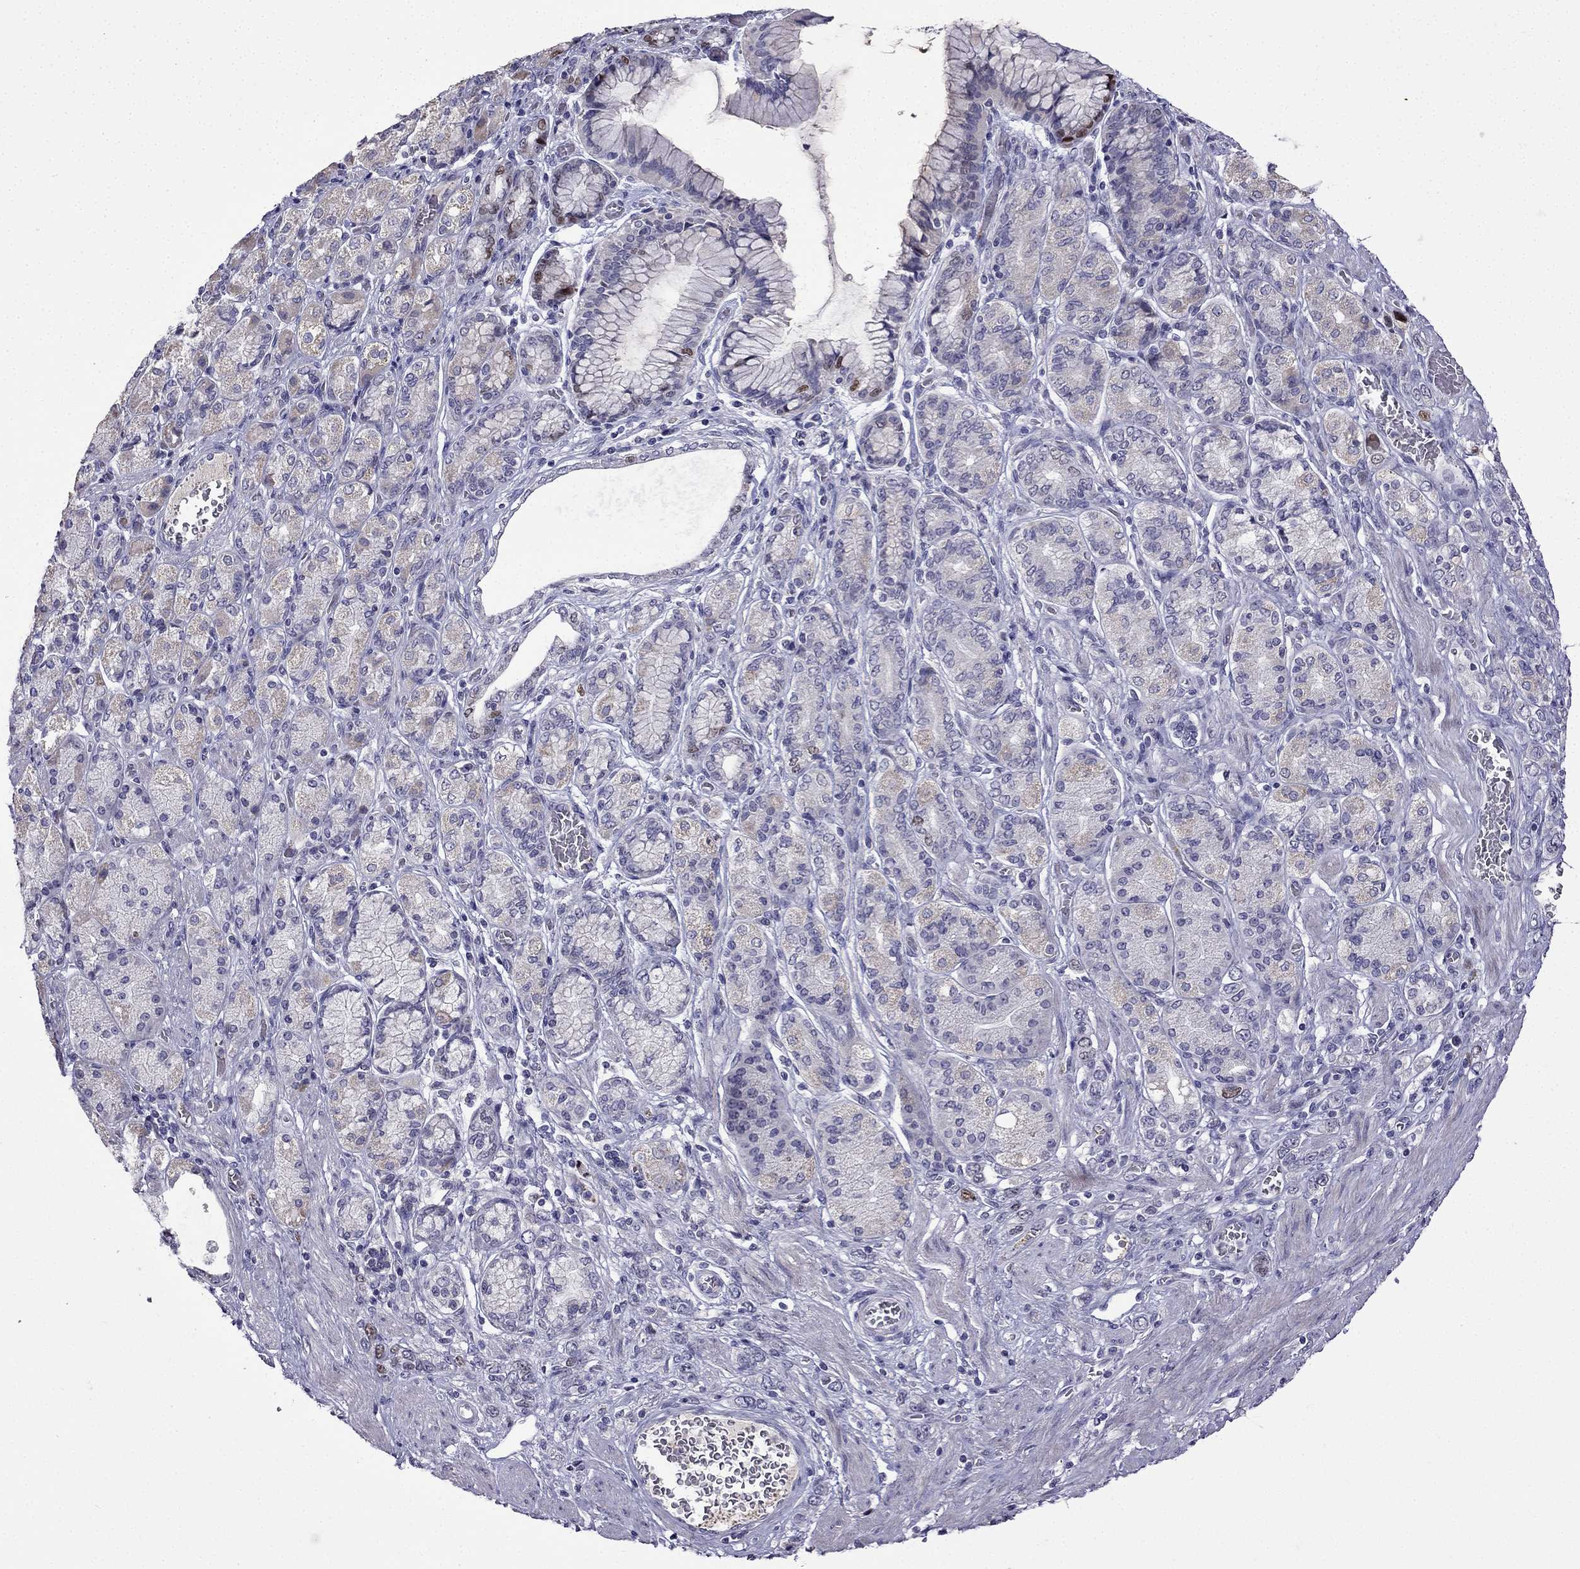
{"staining": {"intensity": "weak", "quantity": "<25%", "location": "nuclear"}, "tissue": "stomach cancer", "cell_type": "Tumor cells", "image_type": "cancer", "snomed": [{"axis": "morphology", "description": "Normal tissue, NOS"}, {"axis": "morphology", "description": "Adenocarcinoma, NOS"}, {"axis": "morphology", "description": "Adenocarcinoma, High grade"}, {"axis": "topography", "description": "Stomach, upper"}, {"axis": "topography", "description": "Stomach"}], "caption": "The photomicrograph displays no significant staining in tumor cells of stomach cancer. The staining was performed using DAB (3,3'-diaminobenzidine) to visualize the protein expression in brown, while the nuclei were stained in blue with hematoxylin (Magnification: 20x).", "gene": "UHRF1", "patient": {"sex": "female", "age": 65}}